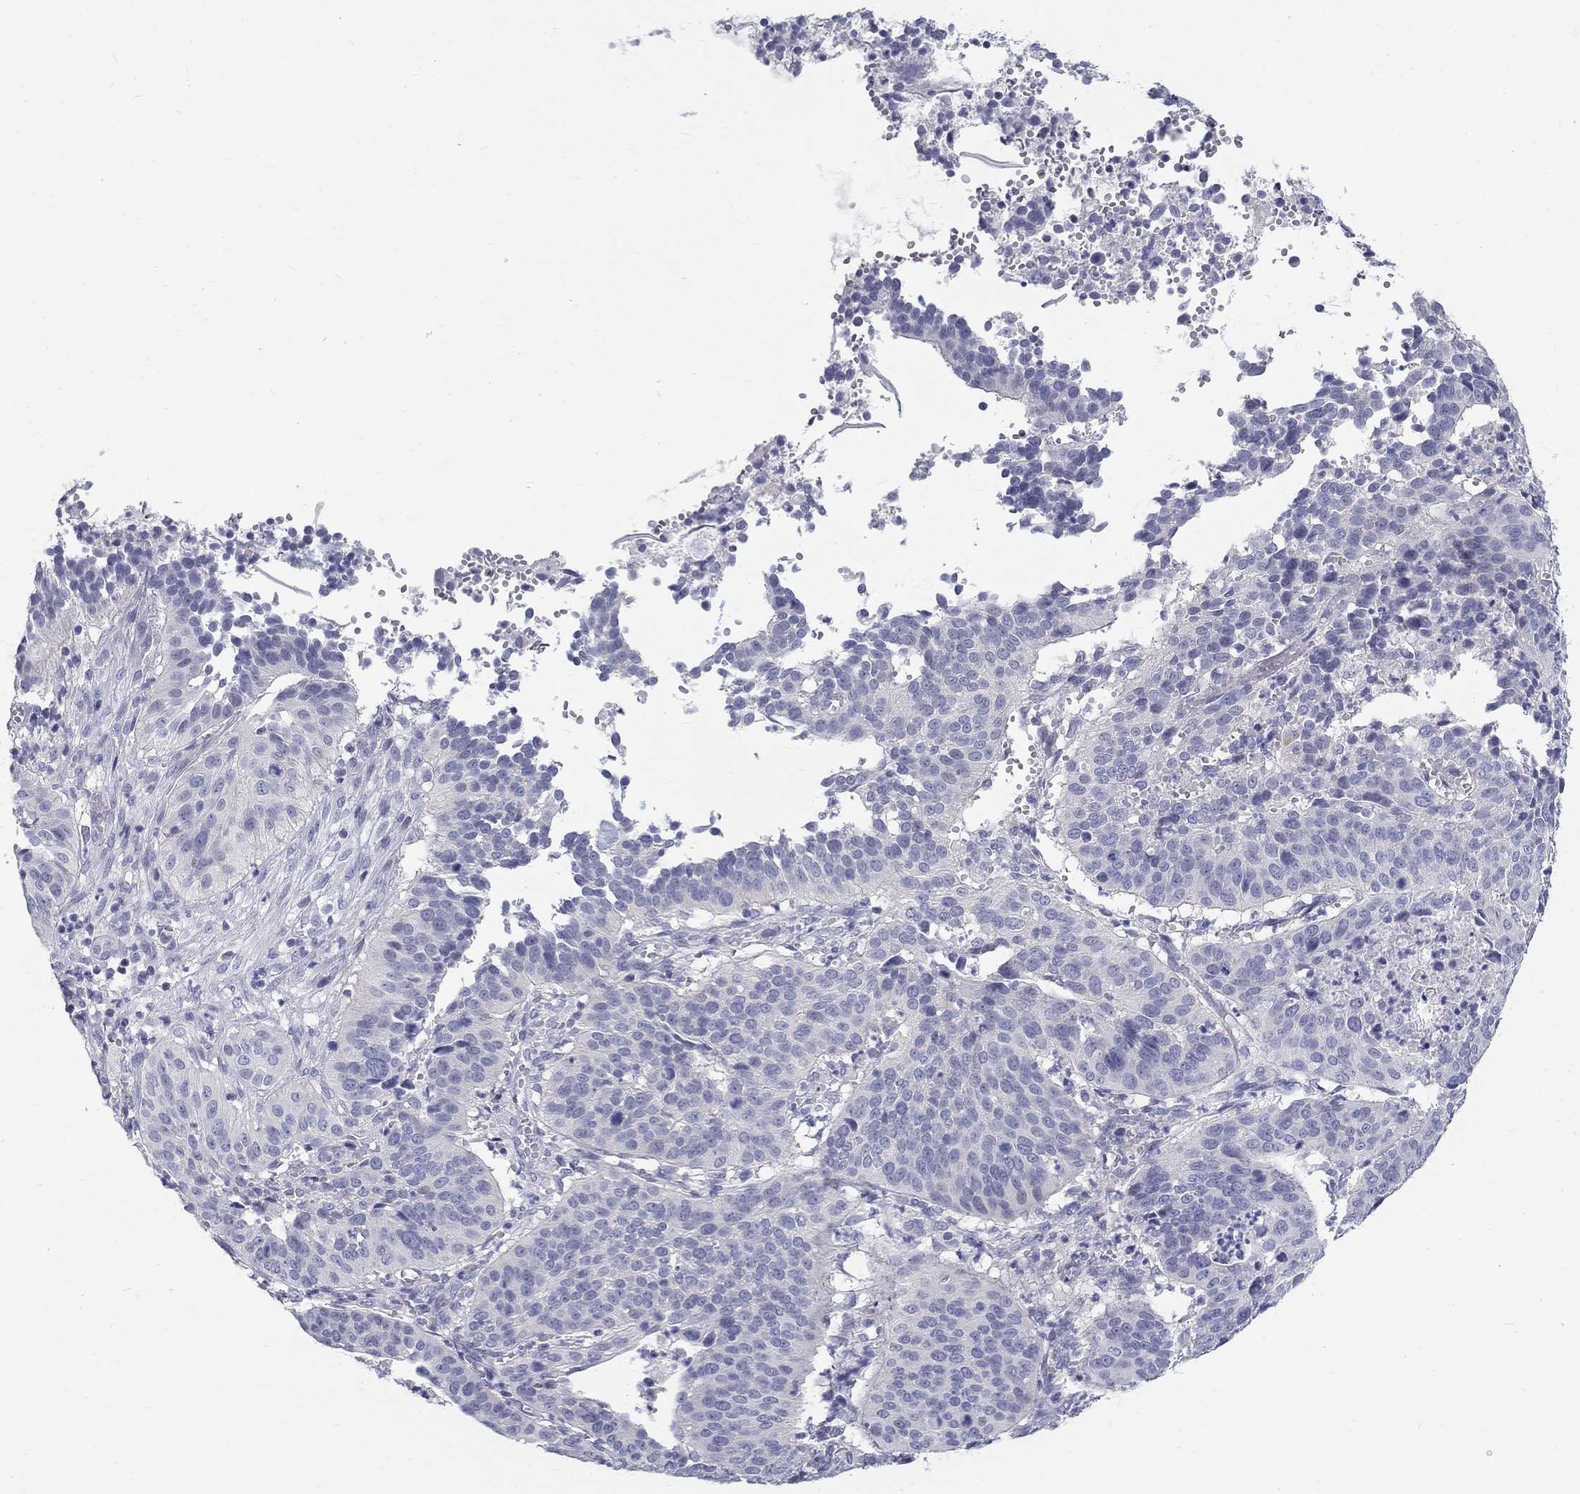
{"staining": {"intensity": "negative", "quantity": "none", "location": "none"}, "tissue": "cervical cancer", "cell_type": "Tumor cells", "image_type": "cancer", "snomed": [{"axis": "morphology", "description": "Normal tissue, NOS"}, {"axis": "morphology", "description": "Squamous cell carcinoma, NOS"}, {"axis": "topography", "description": "Cervix"}], "caption": "Tumor cells show no significant protein positivity in cervical squamous cell carcinoma. (Immunohistochemistry (ihc), brightfield microscopy, high magnification).", "gene": "MAGEB6", "patient": {"sex": "female", "age": 39}}